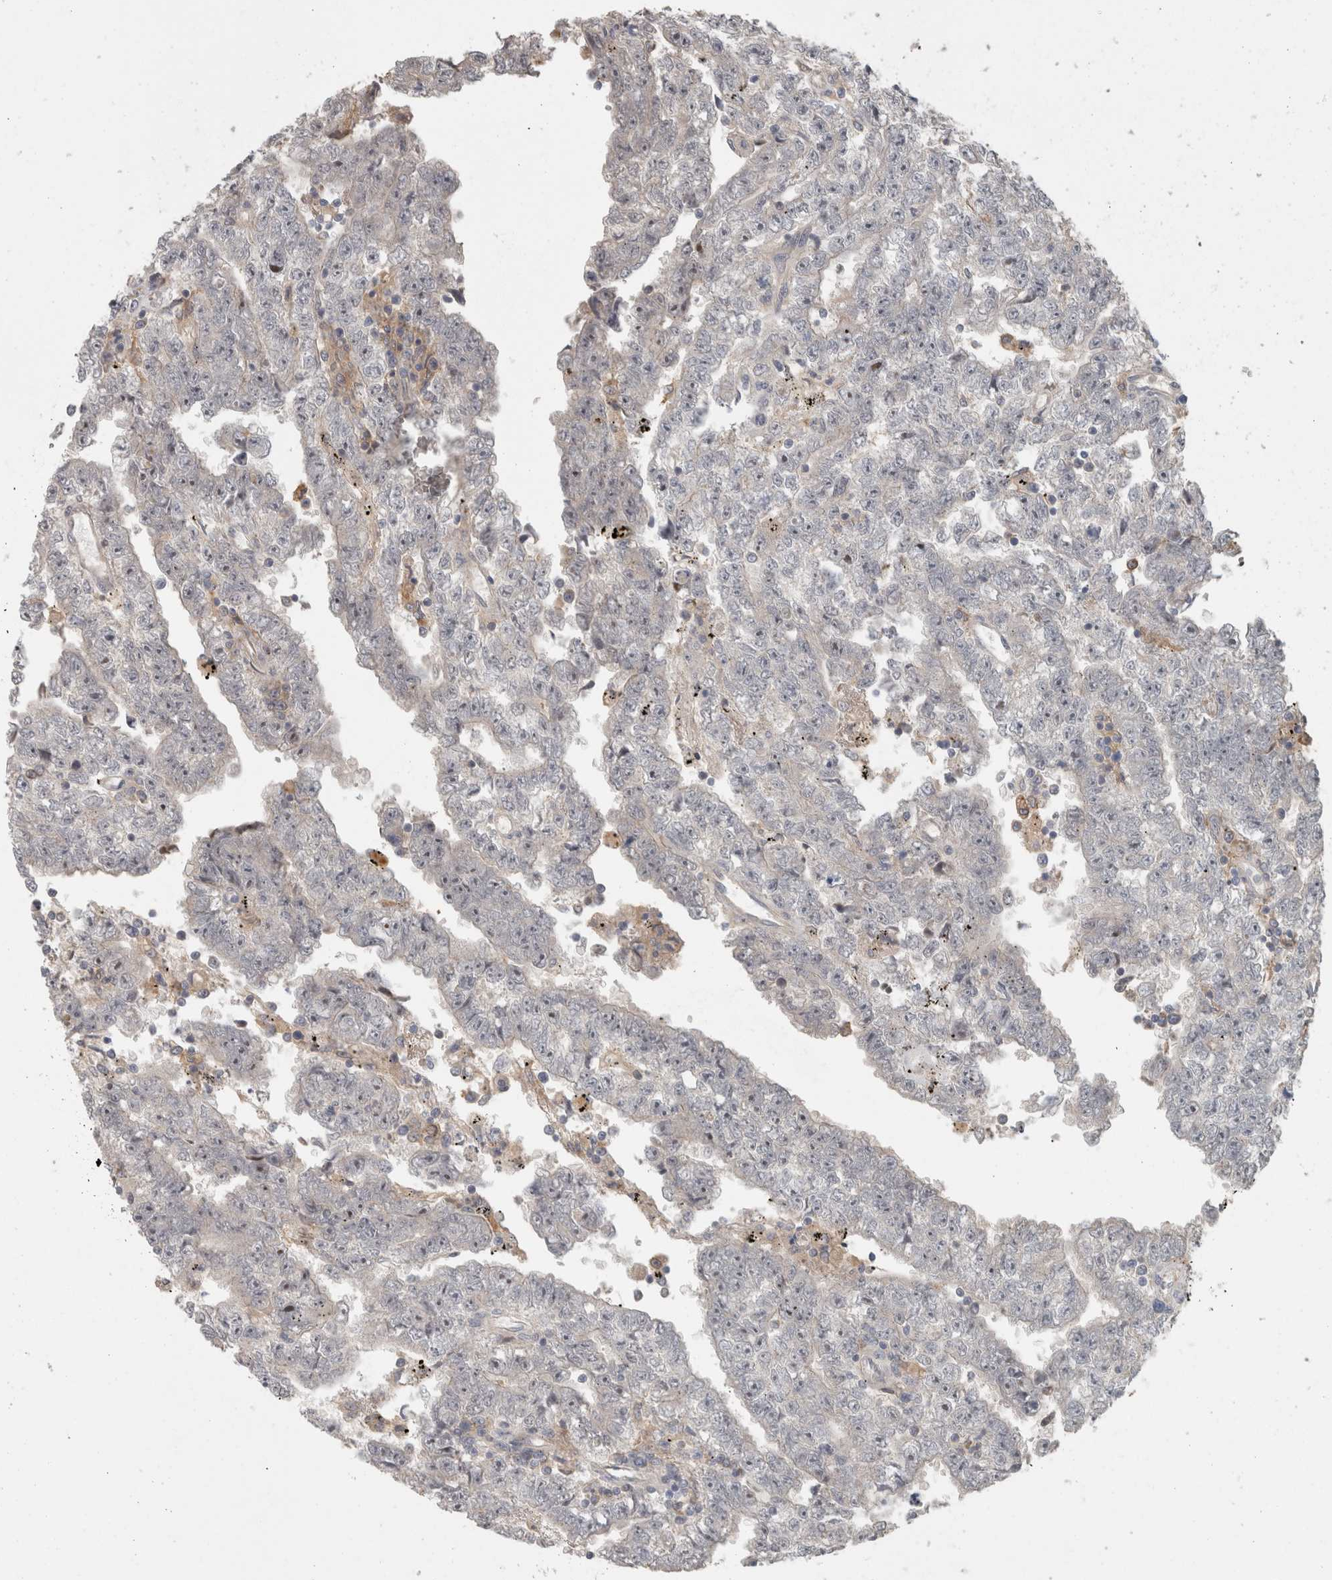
{"staining": {"intensity": "negative", "quantity": "none", "location": "none"}, "tissue": "testis cancer", "cell_type": "Tumor cells", "image_type": "cancer", "snomed": [{"axis": "morphology", "description": "Carcinoma, Embryonal, NOS"}, {"axis": "topography", "description": "Testis"}], "caption": "Tumor cells are negative for protein expression in human testis embryonal carcinoma. (Brightfield microscopy of DAB immunohistochemistry (IHC) at high magnification).", "gene": "SIPA1L2", "patient": {"sex": "male", "age": 25}}